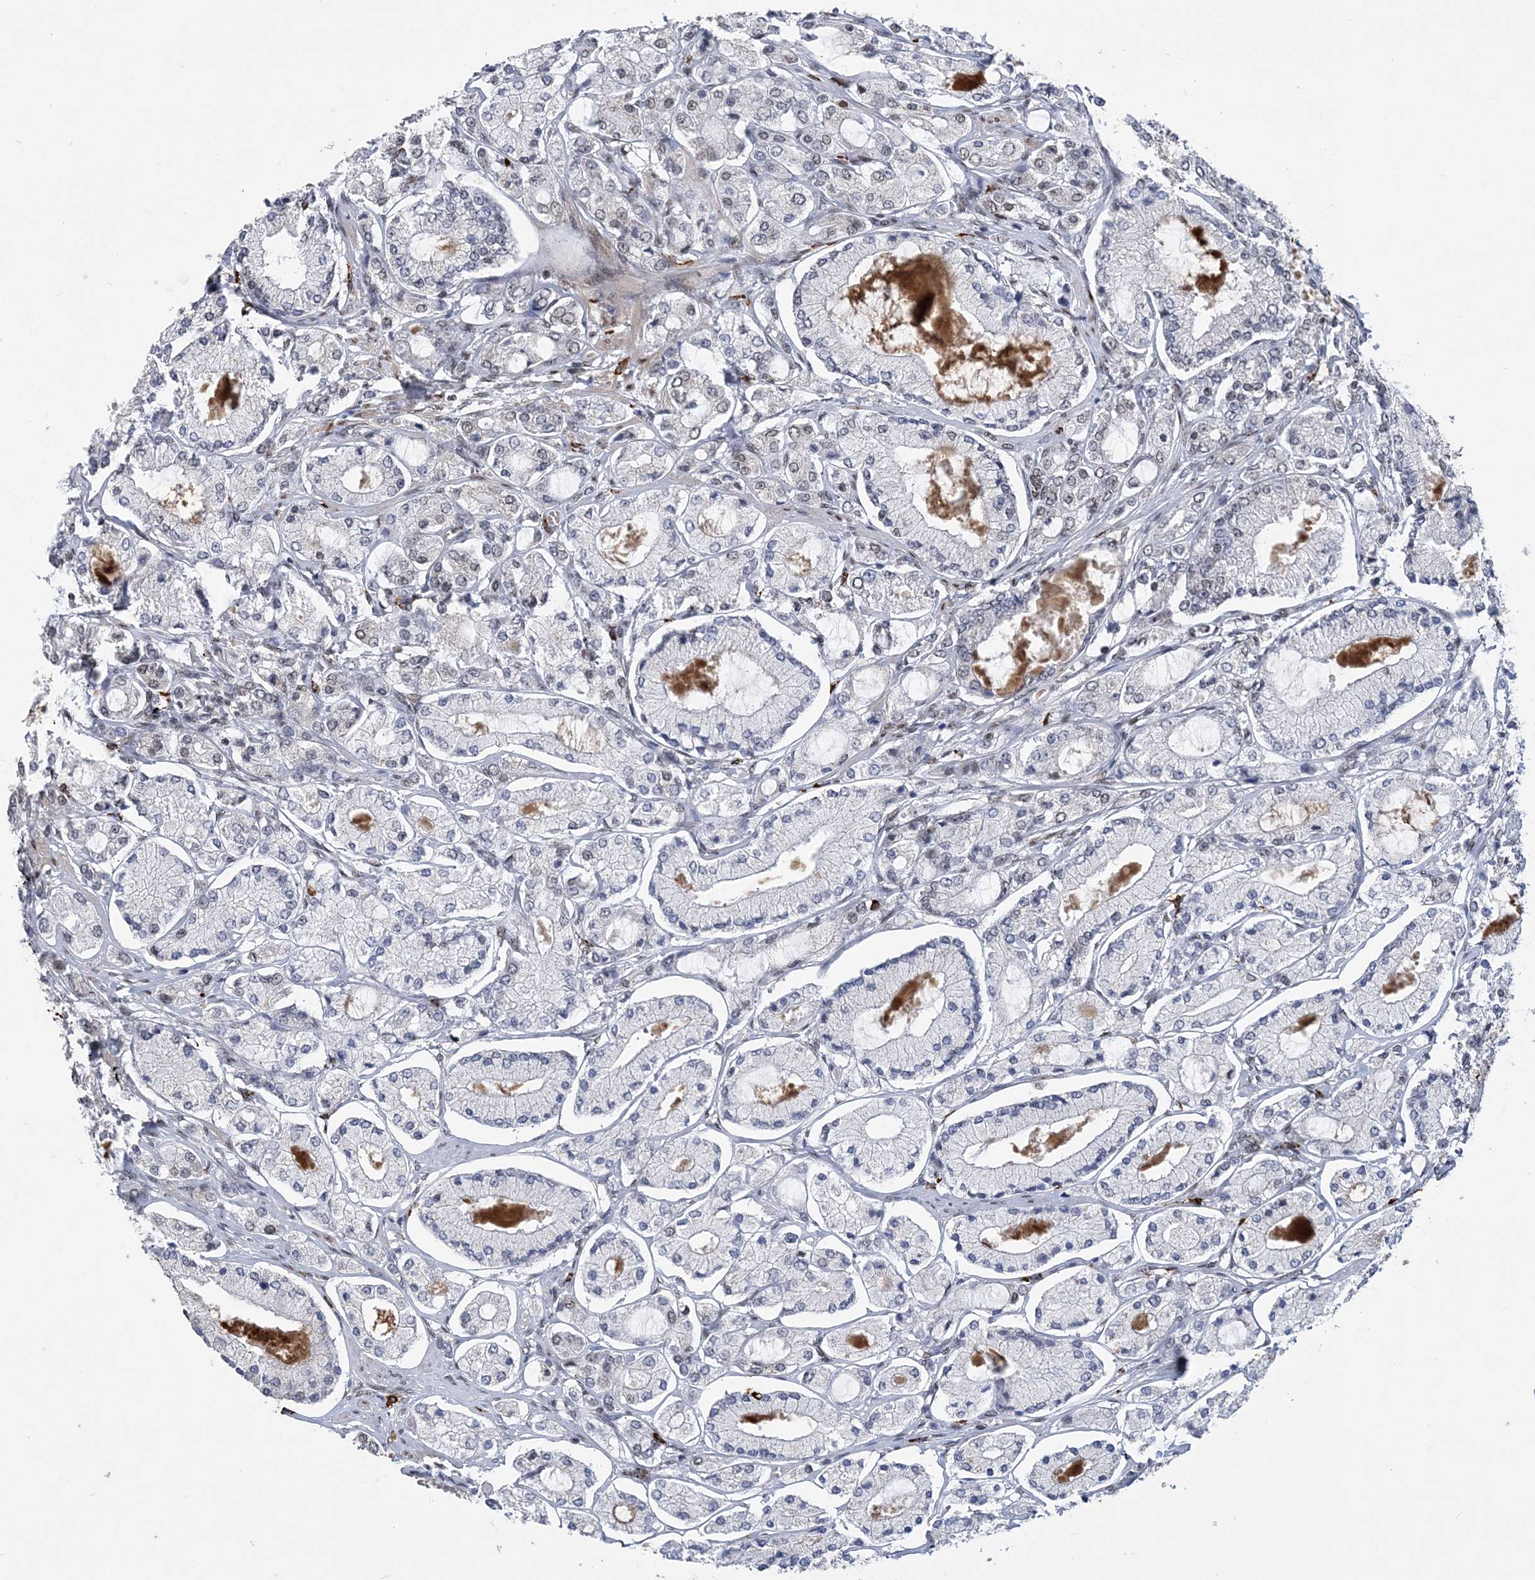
{"staining": {"intensity": "weak", "quantity": "<25%", "location": "nuclear"}, "tissue": "prostate cancer", "cell_type": "Tumor cells", "image_type": "cancer", "snomed": [{"axis": "morphology", "description": "Adenocarcinoma, High grade"}, {"axis": "topography", "description": "Prostate"}], "caption": "High magnification brightfield microscopy of high-grade adenocarcinoma (prostate) stained with DAB (brown) and counterstained with hematoxylin (blue): tumor cells show no significant staining.", "gene": "ZBTB7A", "patient": {"sex": "male", "age": 65}}